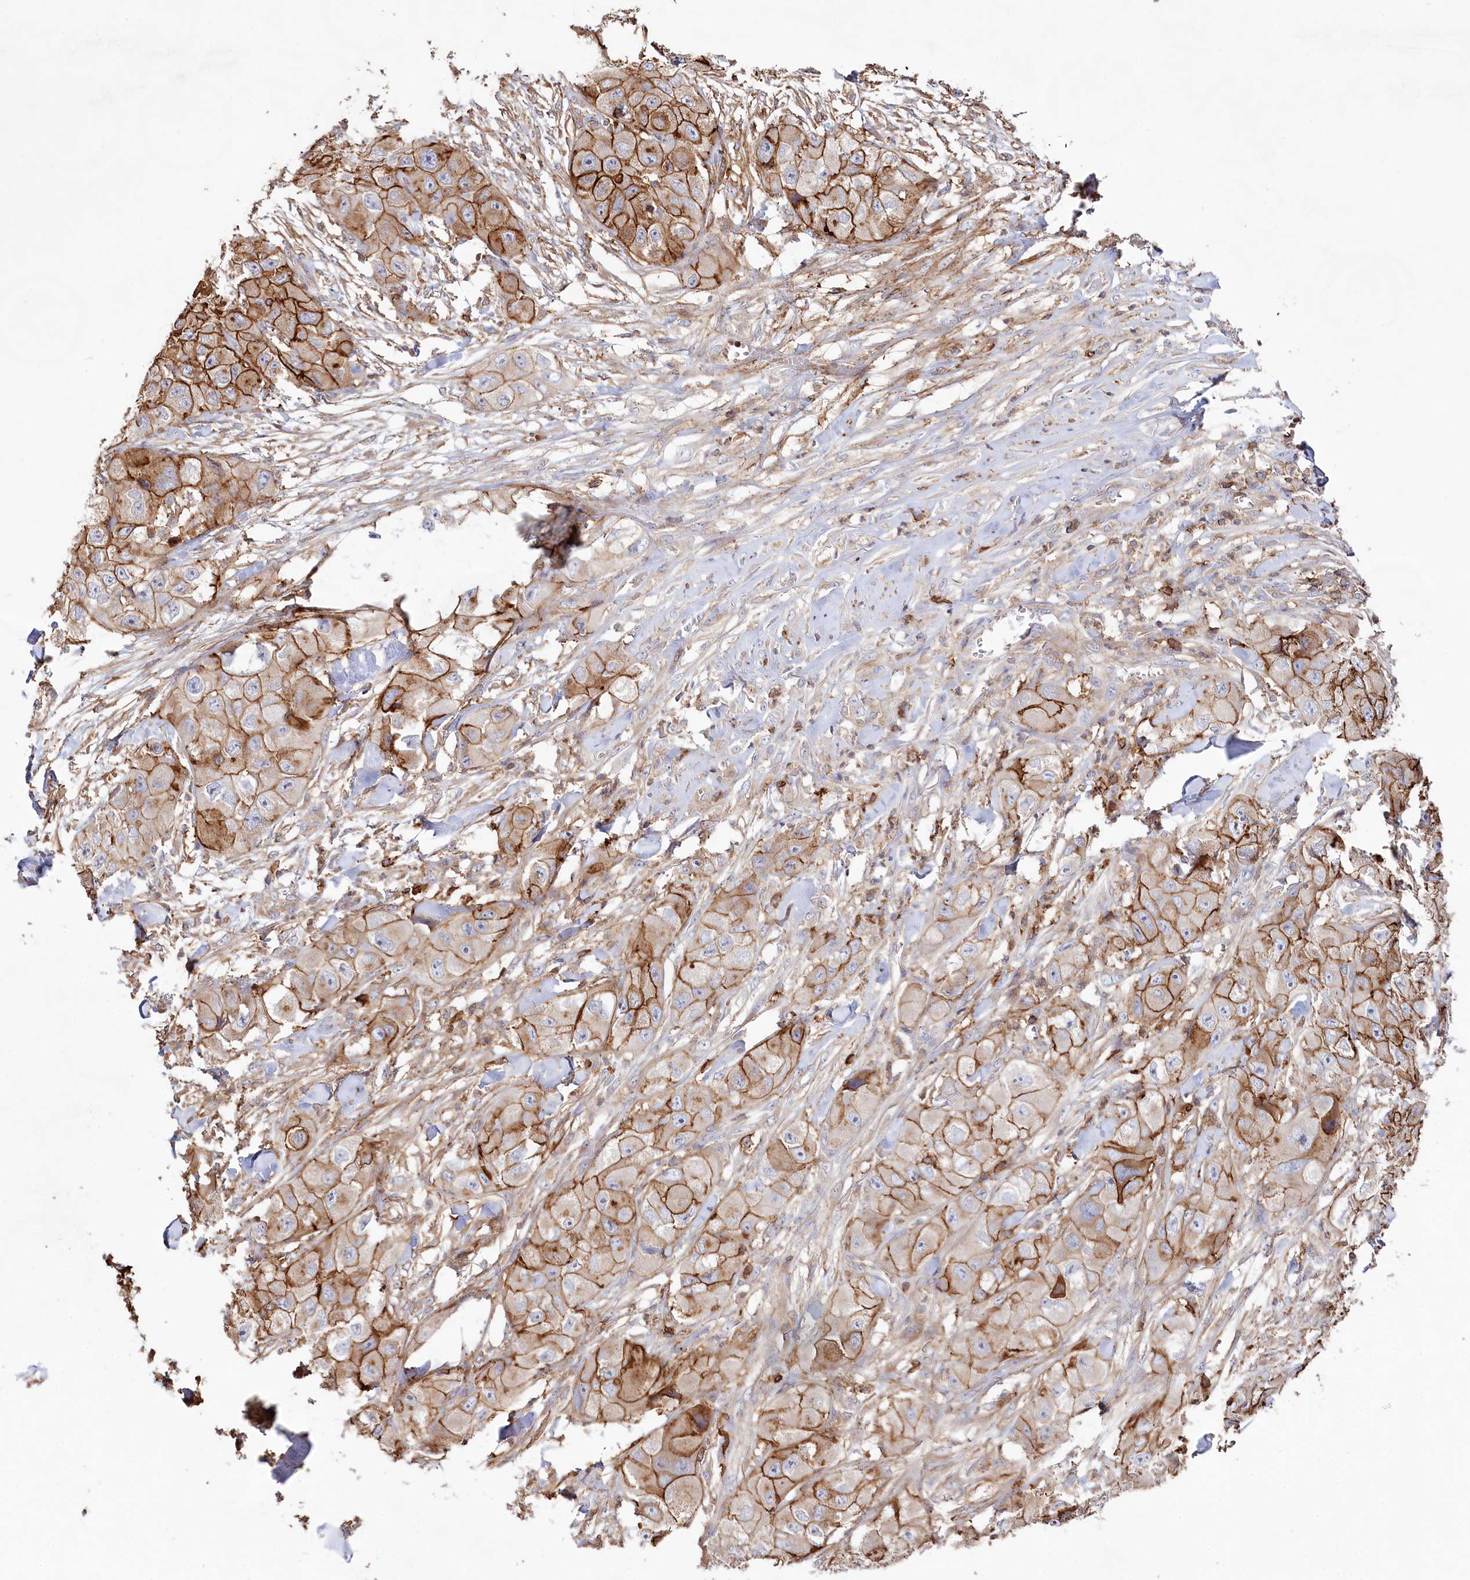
{"staining": {"intensity": "strong", "quantity": ">75%", "location": "cytoplasmic/membranous"}, "tissue": "skin cancer", "cell_type": "Tumor cells", "image_type": "cancer", "snomed": [{"axis": "morphology", "description": "Squamous cell carcinoma, NOS"}, {"axis": "topography", "description": "Skin"}, {"axis": "topography", "description": "Subcutis"}], "caption": "Squamous cell carcinoma (skin) tissue displays strong cytoplasmic/membranous positivity in approximately >75% of tumor cells, visualized by immunohistochemistry.", "gene": "RBP5", "patient": {"sex": "male", "age": 73}}